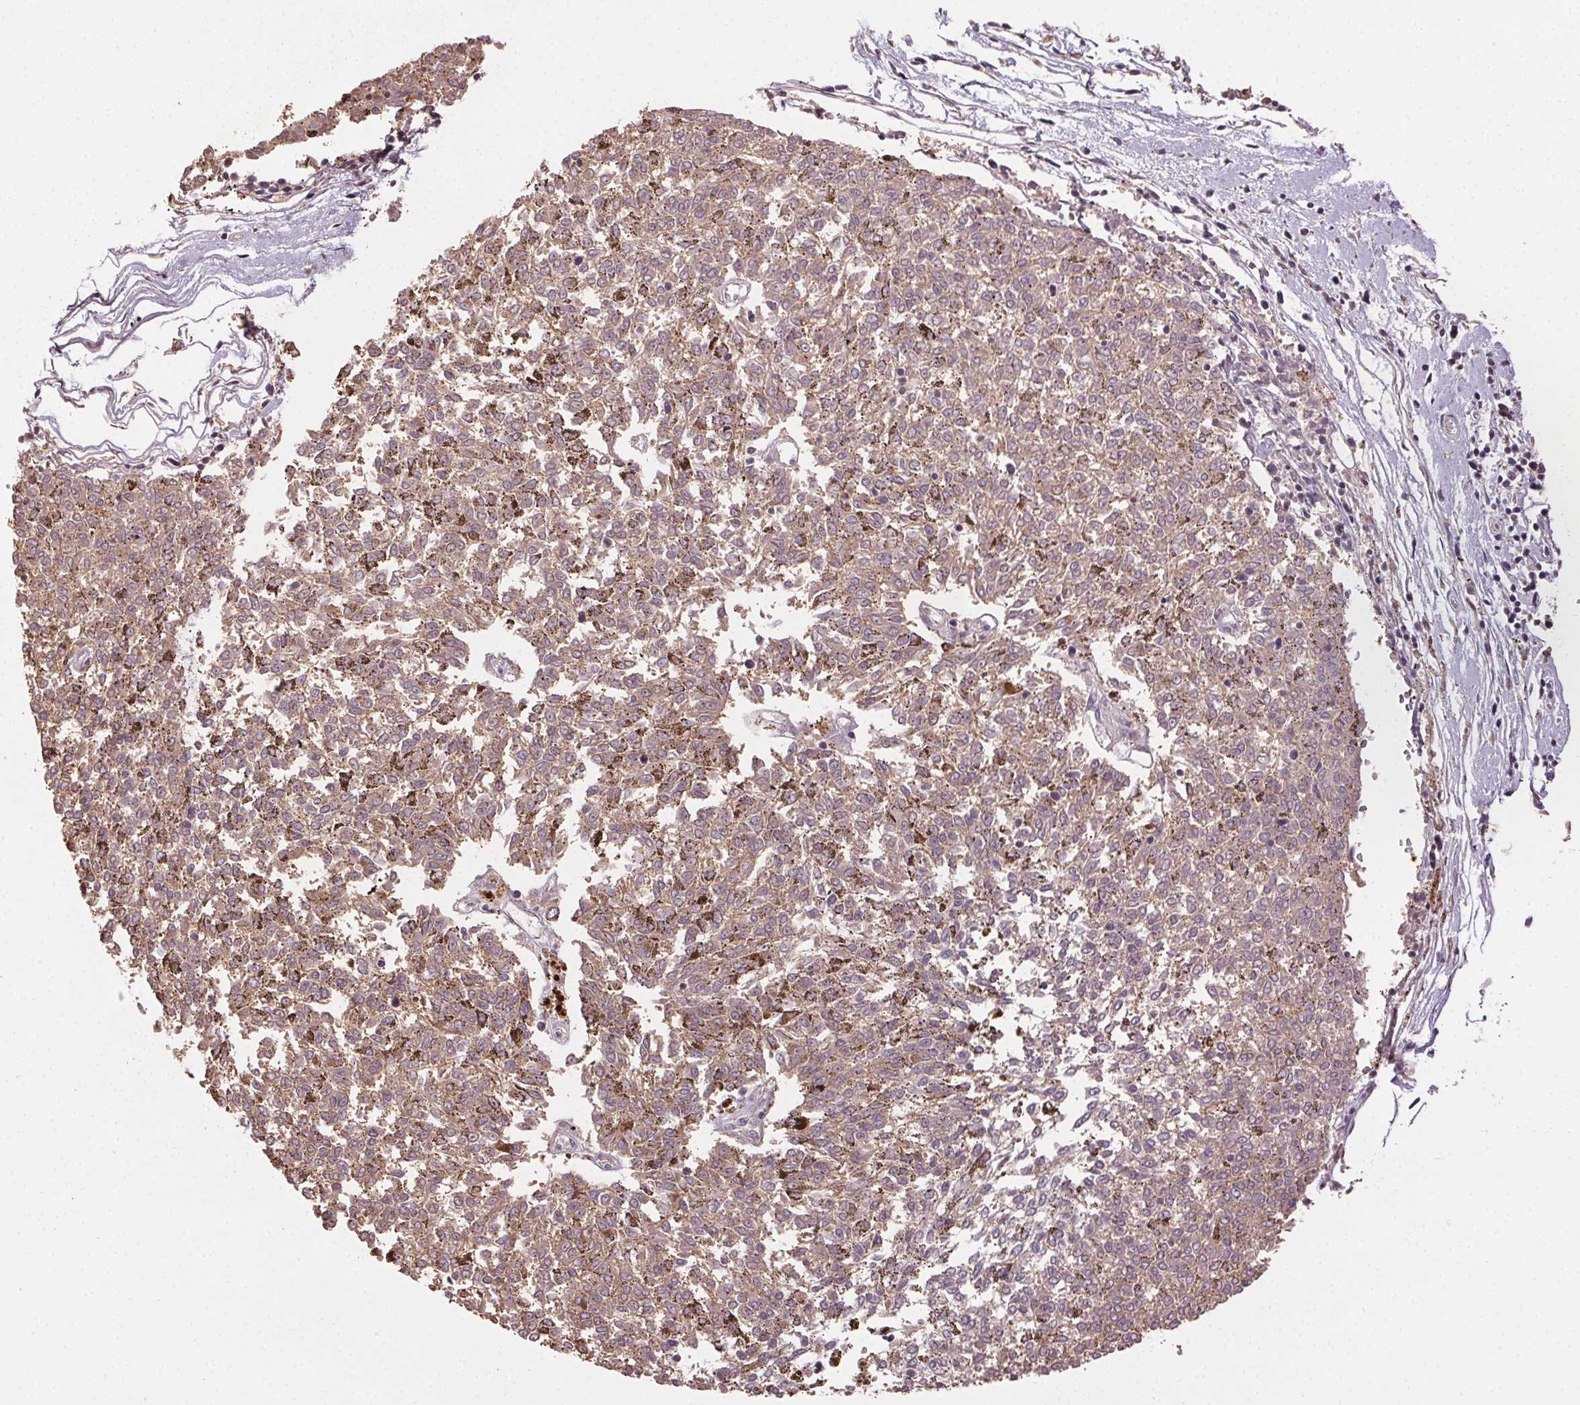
{"staining": {"intensity": "weak", "quantity": ">75%", "location": "cytoplasmic/membranous"}, "tissue": "melanoma", "cell_type": "Tumor cells", "image_type": "cancer", "snomed": [{"axis": "morphology", "description": "Malignant melanoma, NOS"}, {"axis": "topography", "description": "Skin"}], "caption": "IHC micrograph of human malignant melanoma stained for a protein (brown), which reveals low levels of weak cytoplasmic/membranous expression in approximately >75% of tumor cells.", "gene": "ATP1B3", "patient": {"sex": "female", "age": 72}}